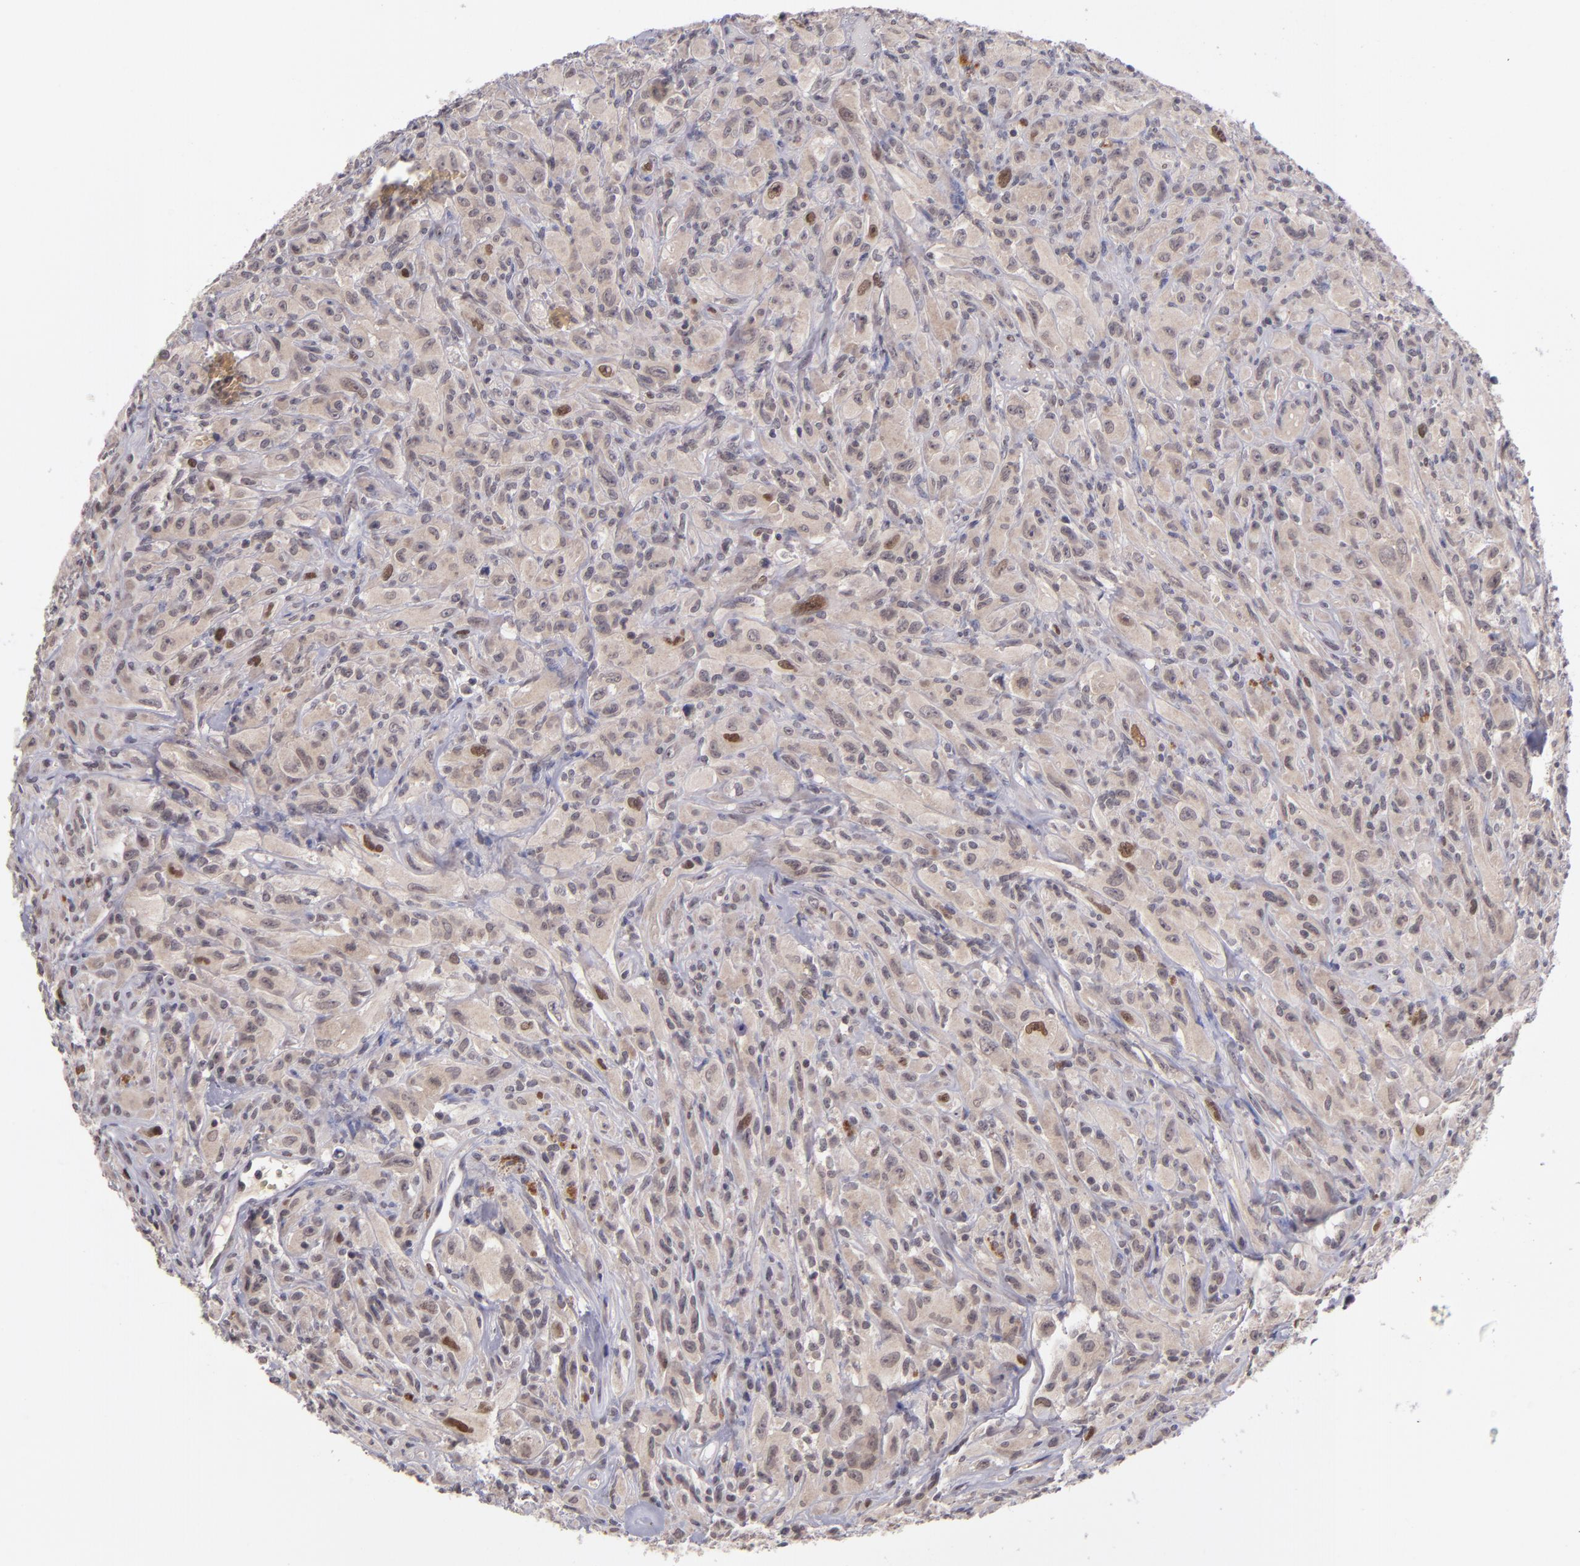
{"staining": {"intensity": "moderate", "quantity": "<25%", "location": "cytoplasmic/membranous,nuclear"}, "tissue": "glioma", "cell_type": "Tumor cells", "image_type": "cancer", "snomed": [{"axis": "morphology", "description": "Glioma, malignant, High grade"}, {"axis": "topography", "description": "Brain"}], "caption": "This is a histology image of immunohistochemistry (IHC) staining of high-grade glioma (malignant), which shows moderate positivity in the cytoplasmic/membranous and nuclear of tumor cells.", "gene": "CDC7", "patient": {"sex": "male", "age": 48}}